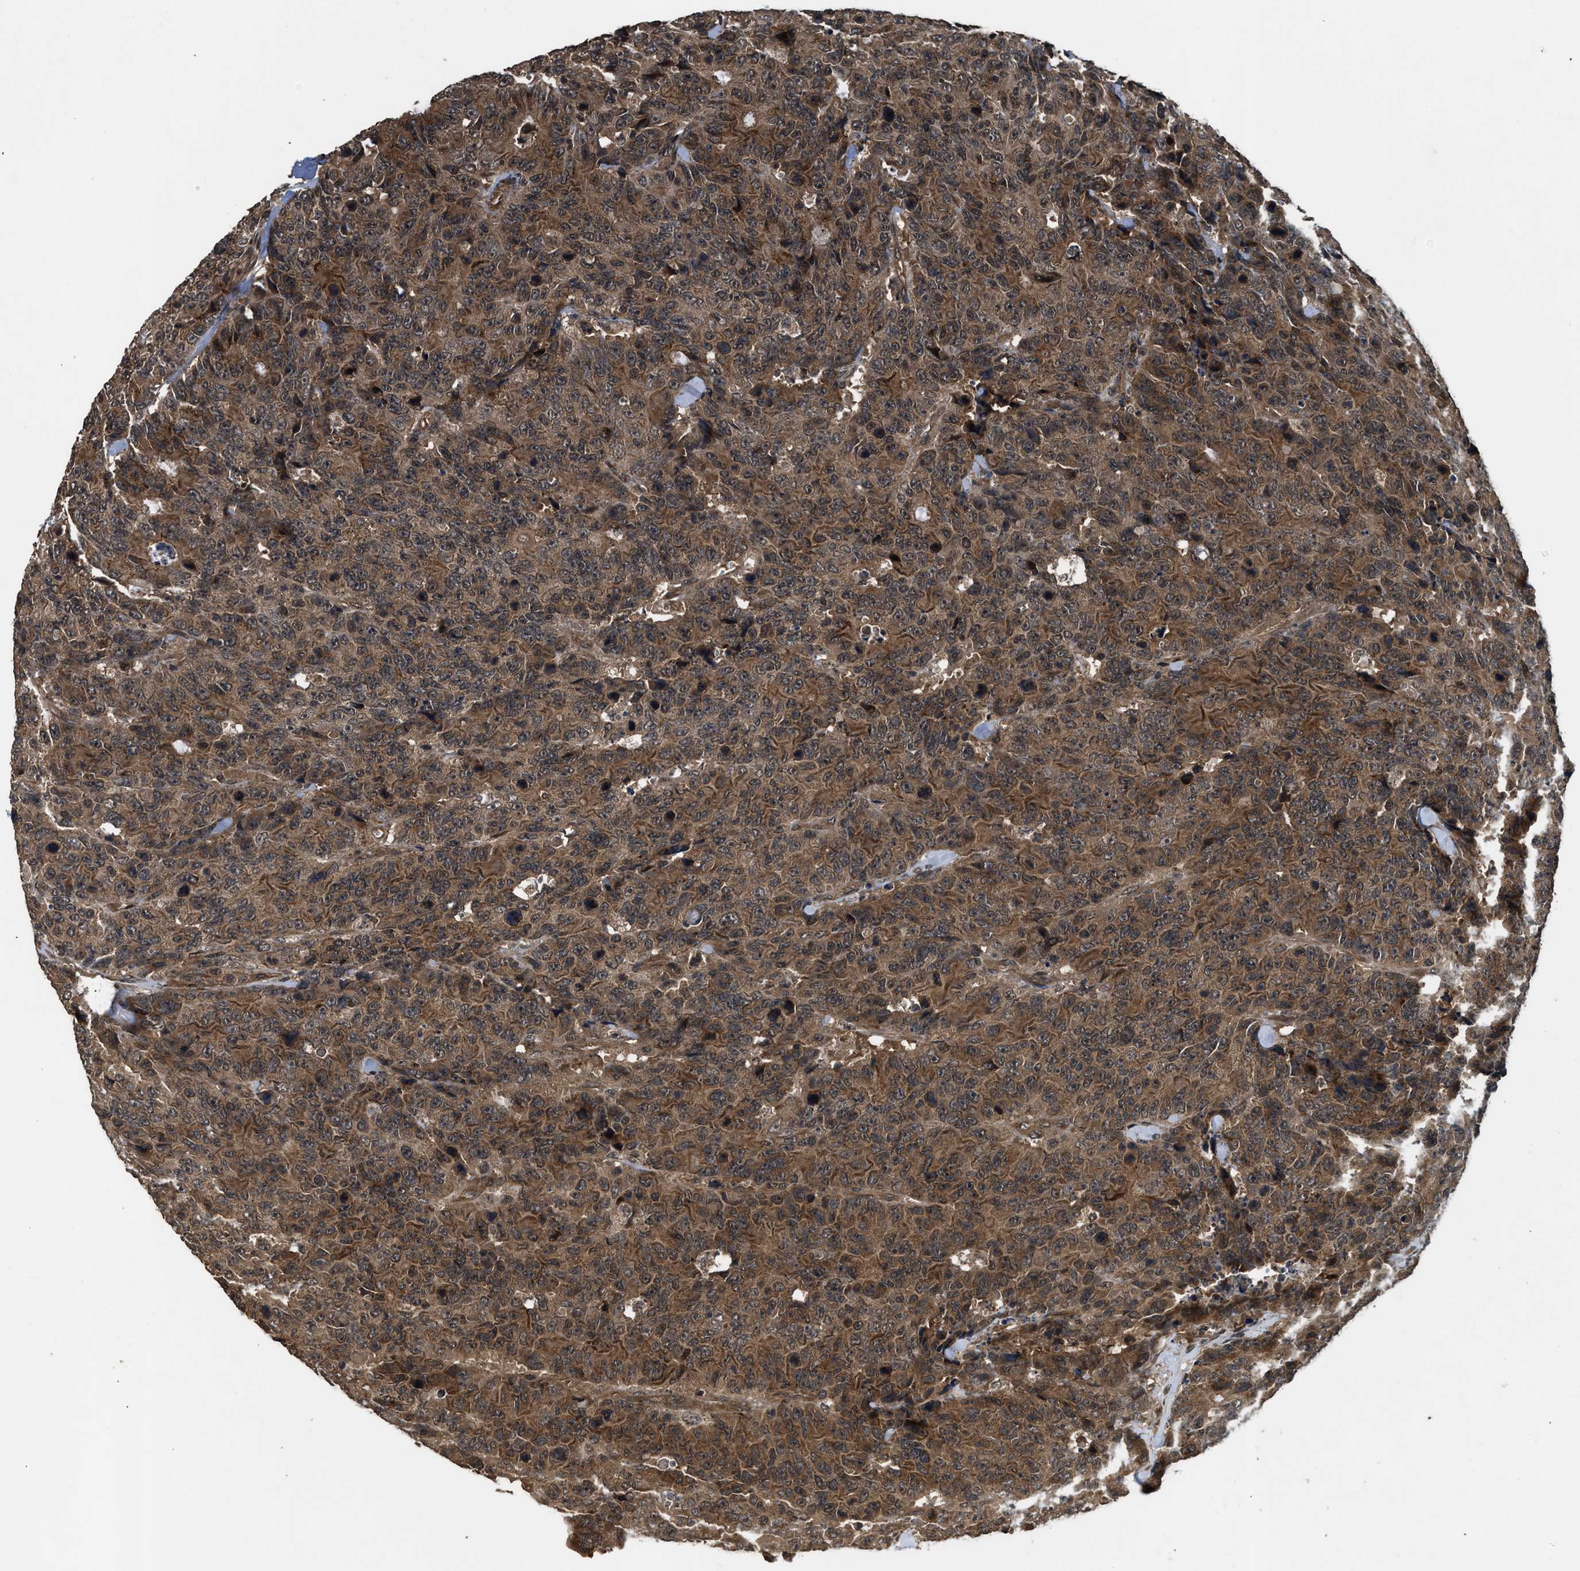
{"staining": {"intensity": "moderate", "quantity": ">75%", "location": "cytoplasmic/membranous"}, "tissue": "colorectal cancer", "cell_type": "Tumor cells", "image_type": "cancer", "snomed": [{"axis": "morphology", "description": "Adenocarcinoma, NOS"}, {"axis": "topography", "description": "Colon"}], "caption": "Moderate cytoplasmic/membranous positivity for a protein is appreciated in approximately >75% of tumor cells of colorectal cancer (adenocarcinoma) using IHC.", "gene": "RPS6KB1", "patient": {"sex": "male", "age": 87}}